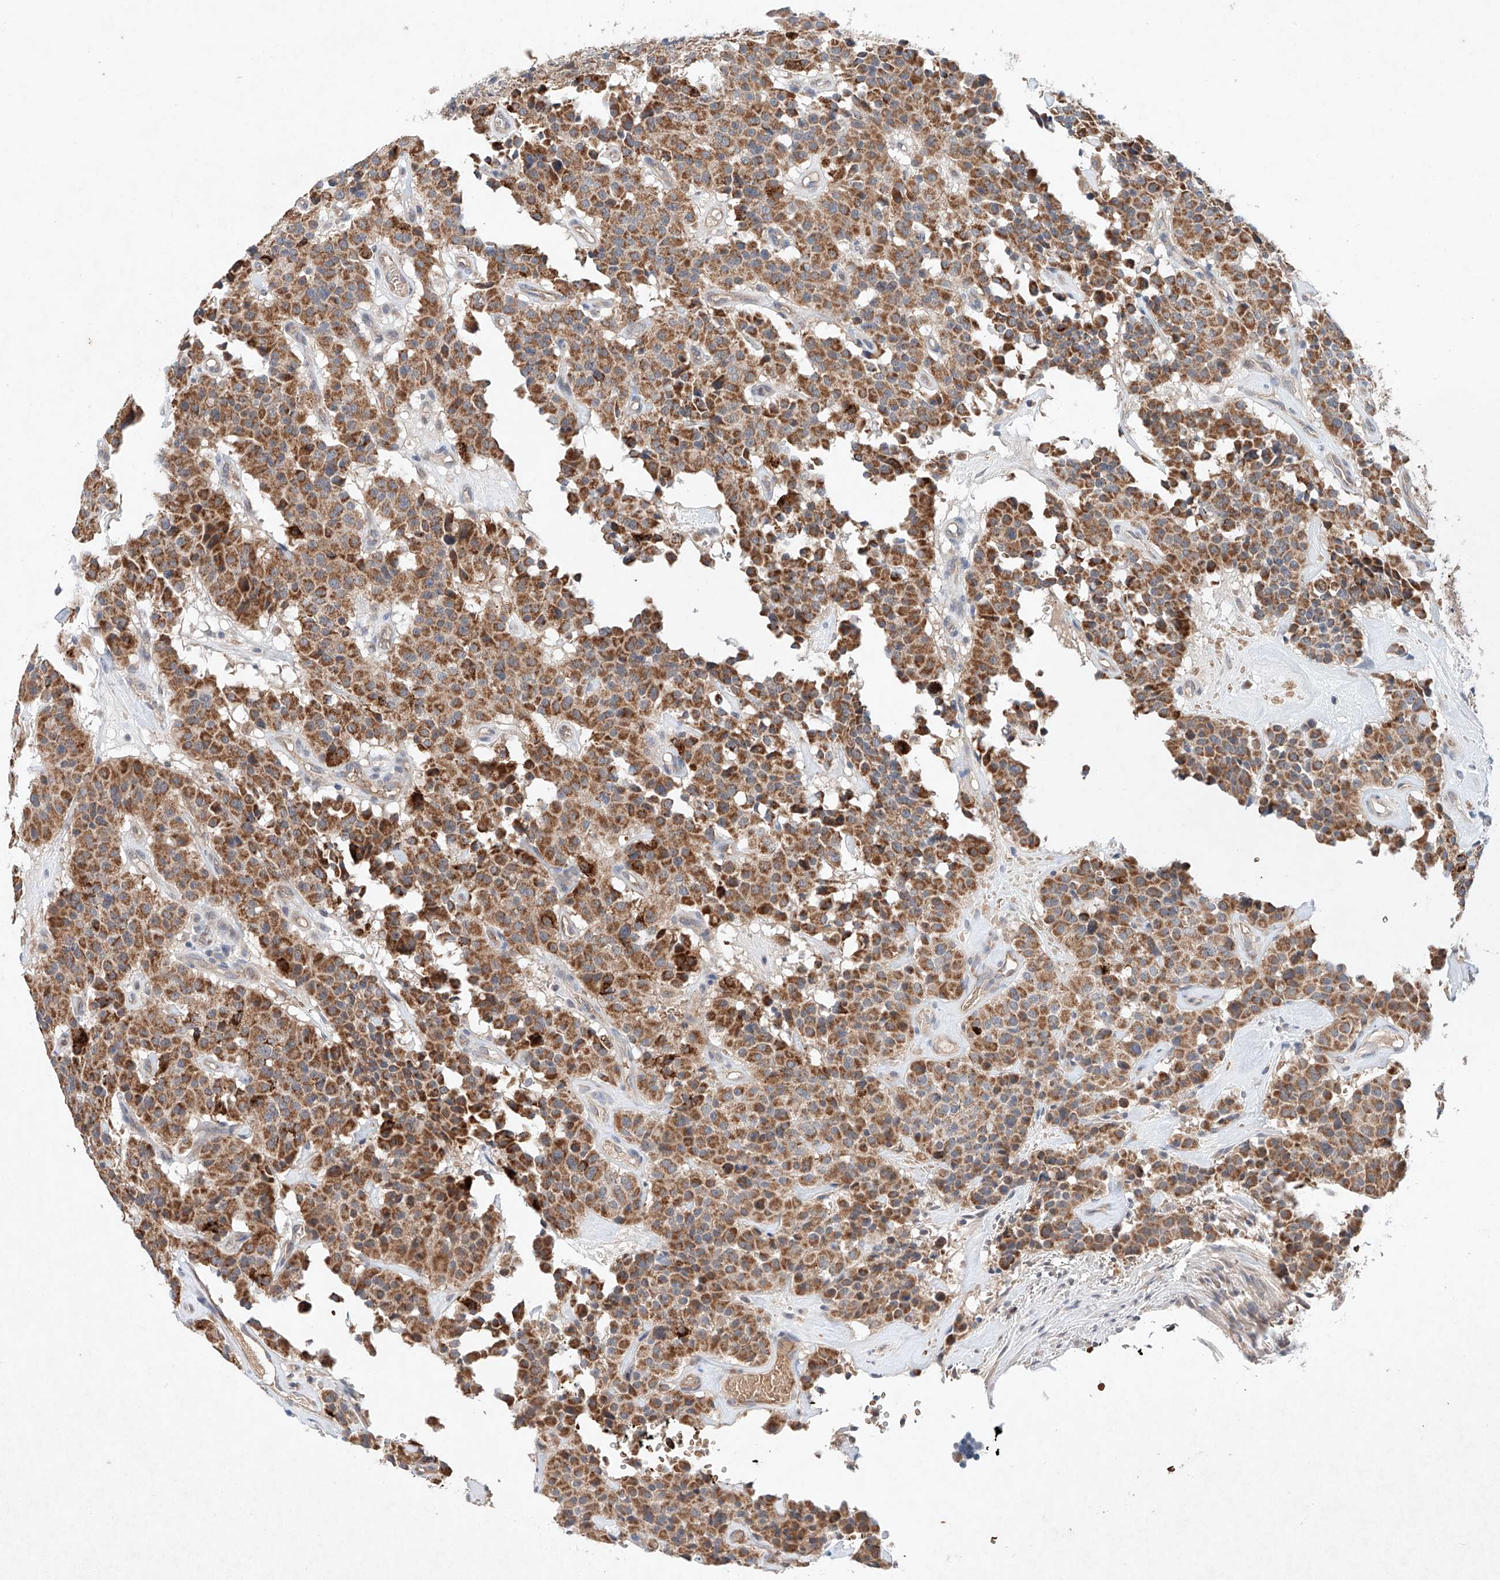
{"staining": {"intensity": "moderate", "quantity": ">75%", "location": "cytoplasmic/membranous"}, "tissue": "carcinoid", "cell_type": "Tumor cells", "image_type": "cancer", "snomed": [{"axis": "morphology", "description": "Carcinoid, malignant, NOS"}, {"axis": "topography", "description": "Lung"}], "caption": "Carcinoid stained with DAB (3,3'-diaminobenzidine) immunohistochemistry (IHC) reveals medium levels of moderate cytoplasmic/membranous positivity in approximately >75% of tumor cells.", "gene": "FASTK", "patient": {"sex": "male", "age": 30}}